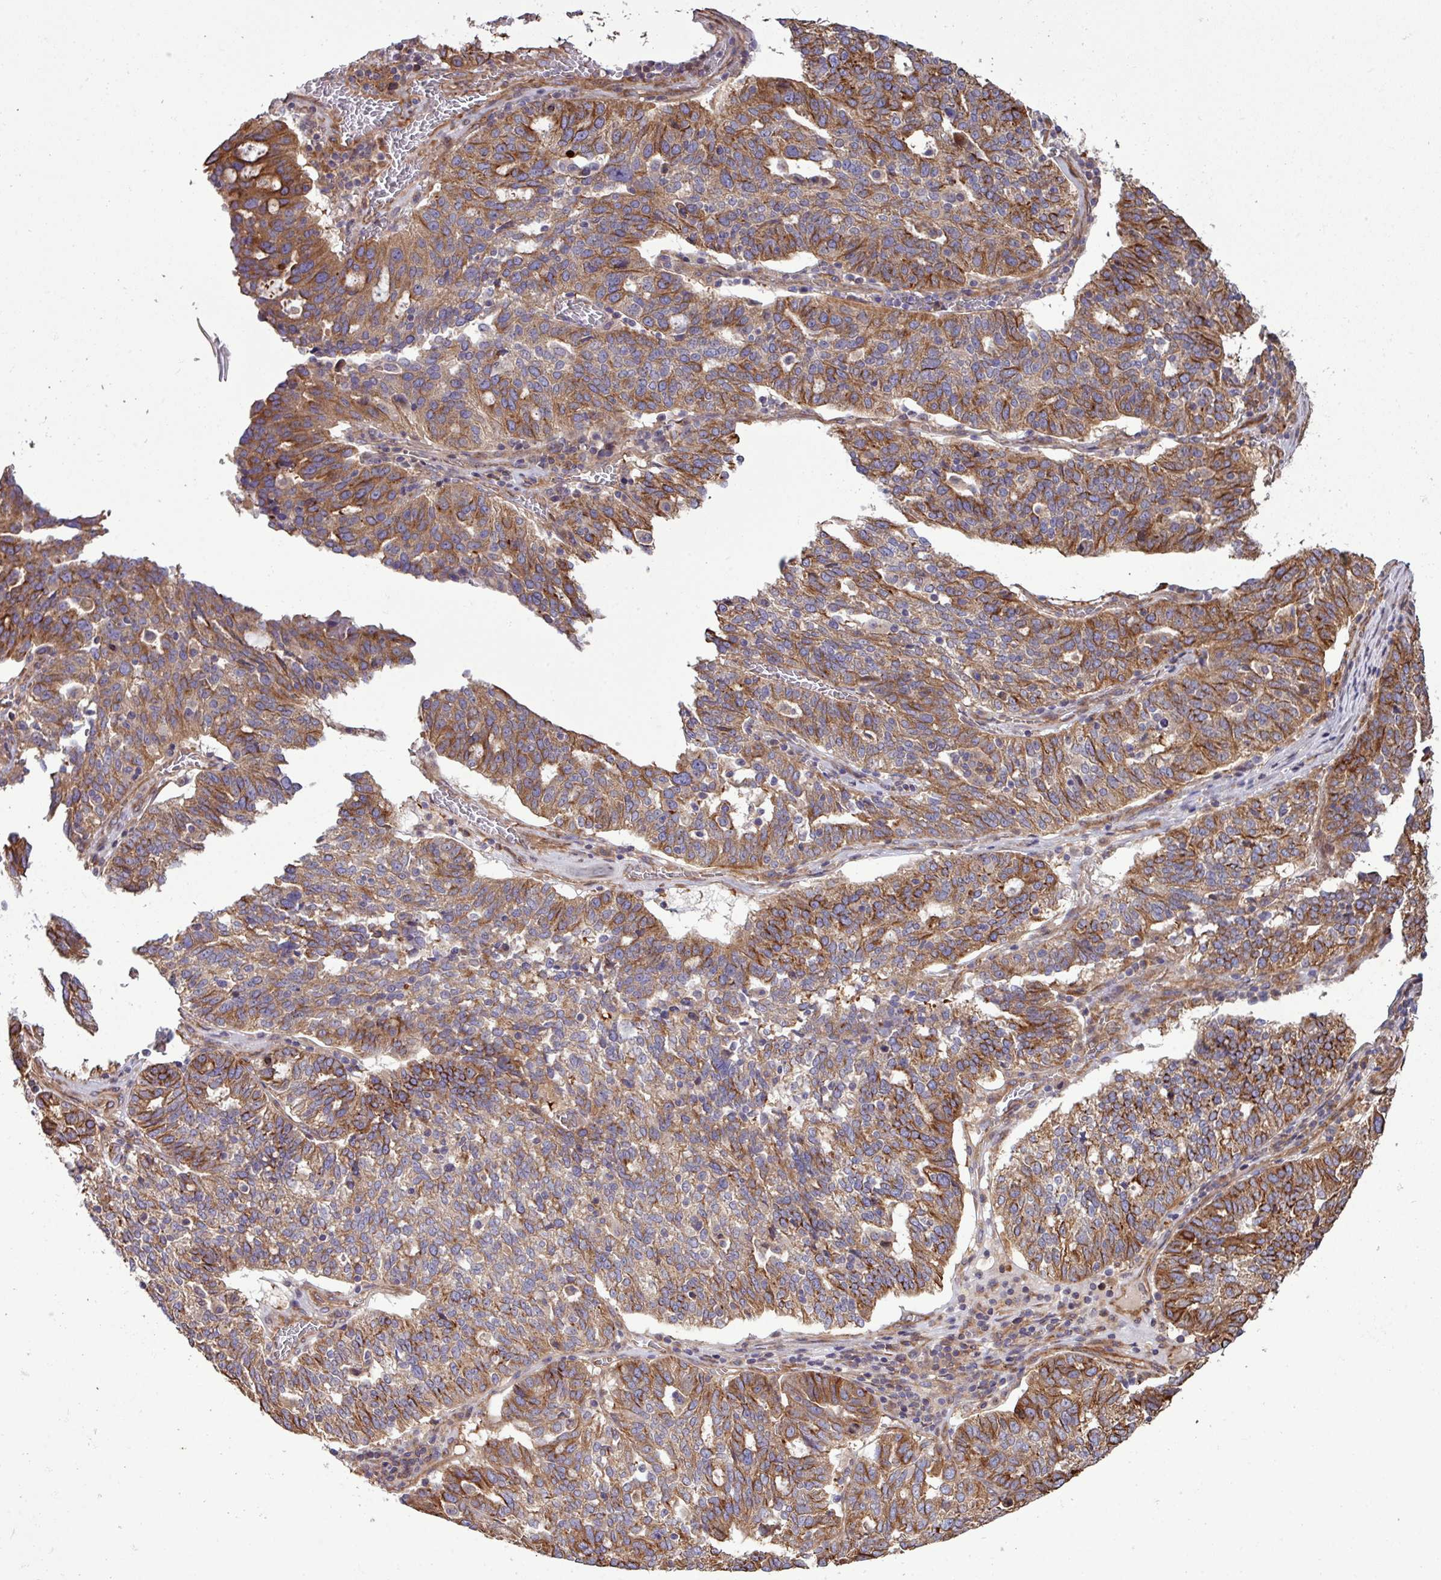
{"staining": {"intensity": "moderate", "quantity": ">75%", "location": "cytoplasmic/membranous"}, "tissue": "ovarian cancer", "cell_type": "Tumor cells", "image_type": "cancer", "snomed": [{"axis": "morphology", "description": "Cystadenocarcinoma, serous, NOS"}, {"axis": "topography", "description": "Ovary"}], "caption": "Serous cystadenocarcinoma (ovarian) was stained to show a protein in brown. There is medium levels of moderate cytoplasmic/membranous expression in approximately >75% of tumor cells. Nuclei are stained in blue.", "gene": "ZNF300", "patient": {"sex": "female", "age": 59}}